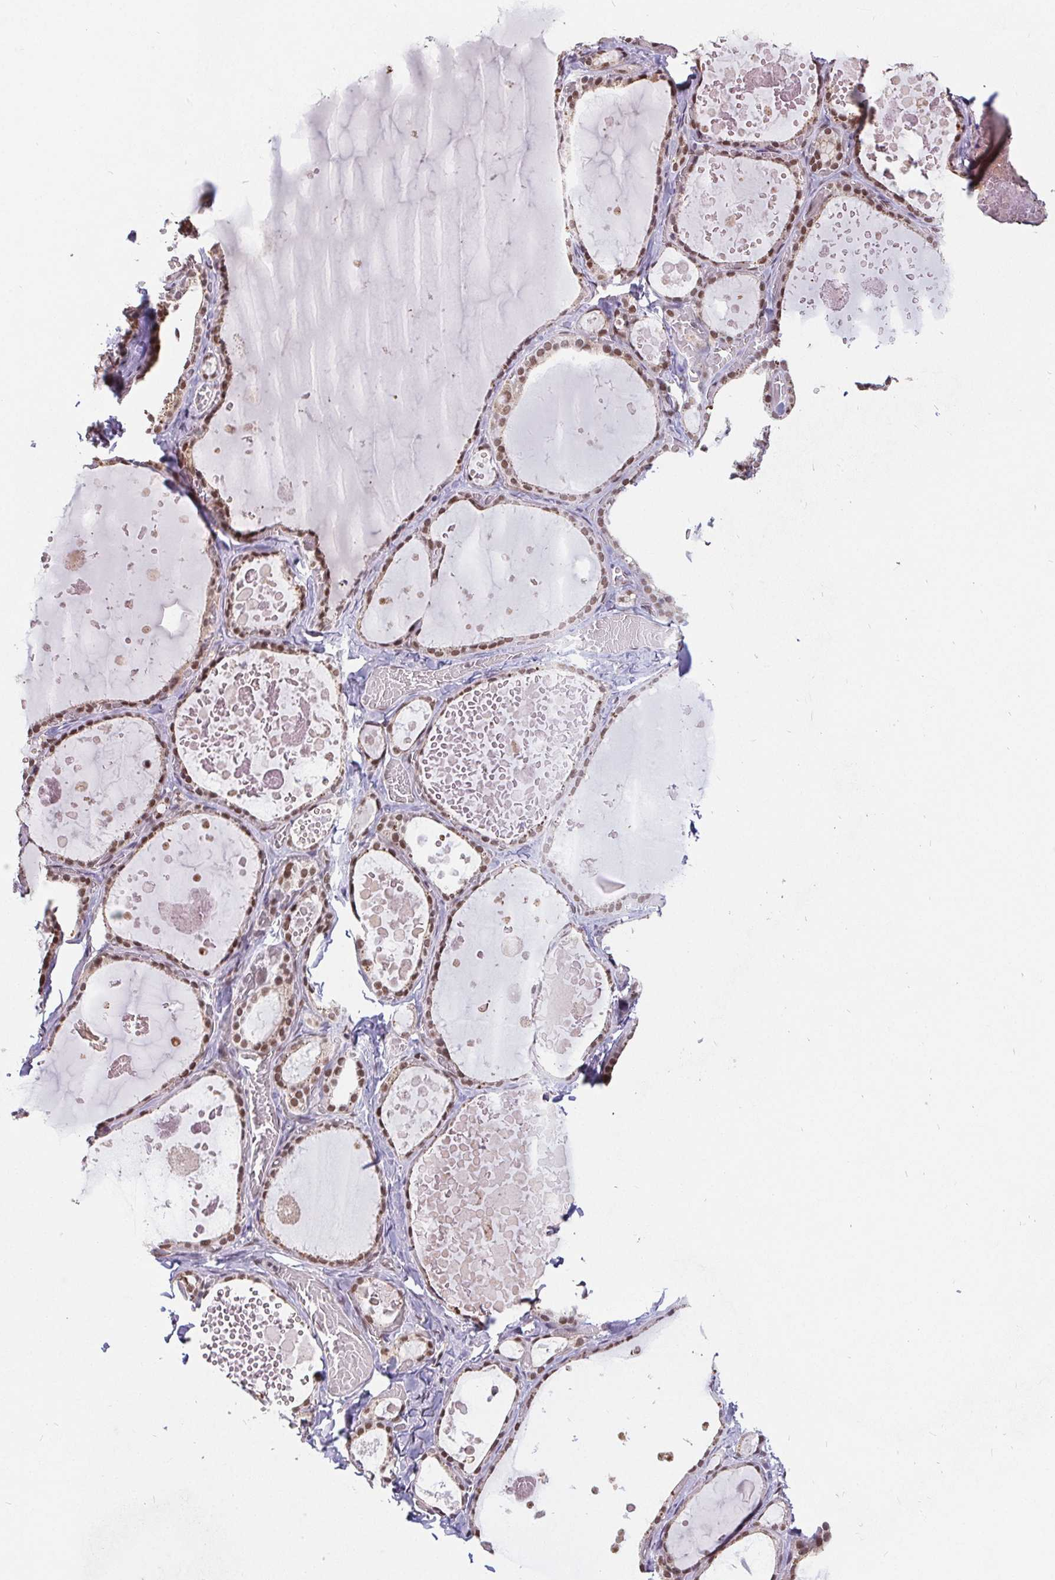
{"staining": {"intensity": "moderate", "quantity": ">75%", "location": "nuclear"}, "tissue": "thyroid gland", "cell_type": "Glandular cells", "image_type": "normal", "snomed": [{"axis": "morphology", "description": "Normal tissue, NOS"}, {"axis": "topography", "description": "Thyroid gland"}], "caption": "Immunohistochemical staining of unremarkable thyroid gland shows moderate nuclear protein positivity in about >75% of glandular cells. The staining is performed using DAB (3,3'-diaminobenzidine) brown chromogen to label protein expression. The nuclei are counter-stained blue using hematoxylin.", "gene": "POU2F1", "patient": {"sex": "female", "age": 56}}